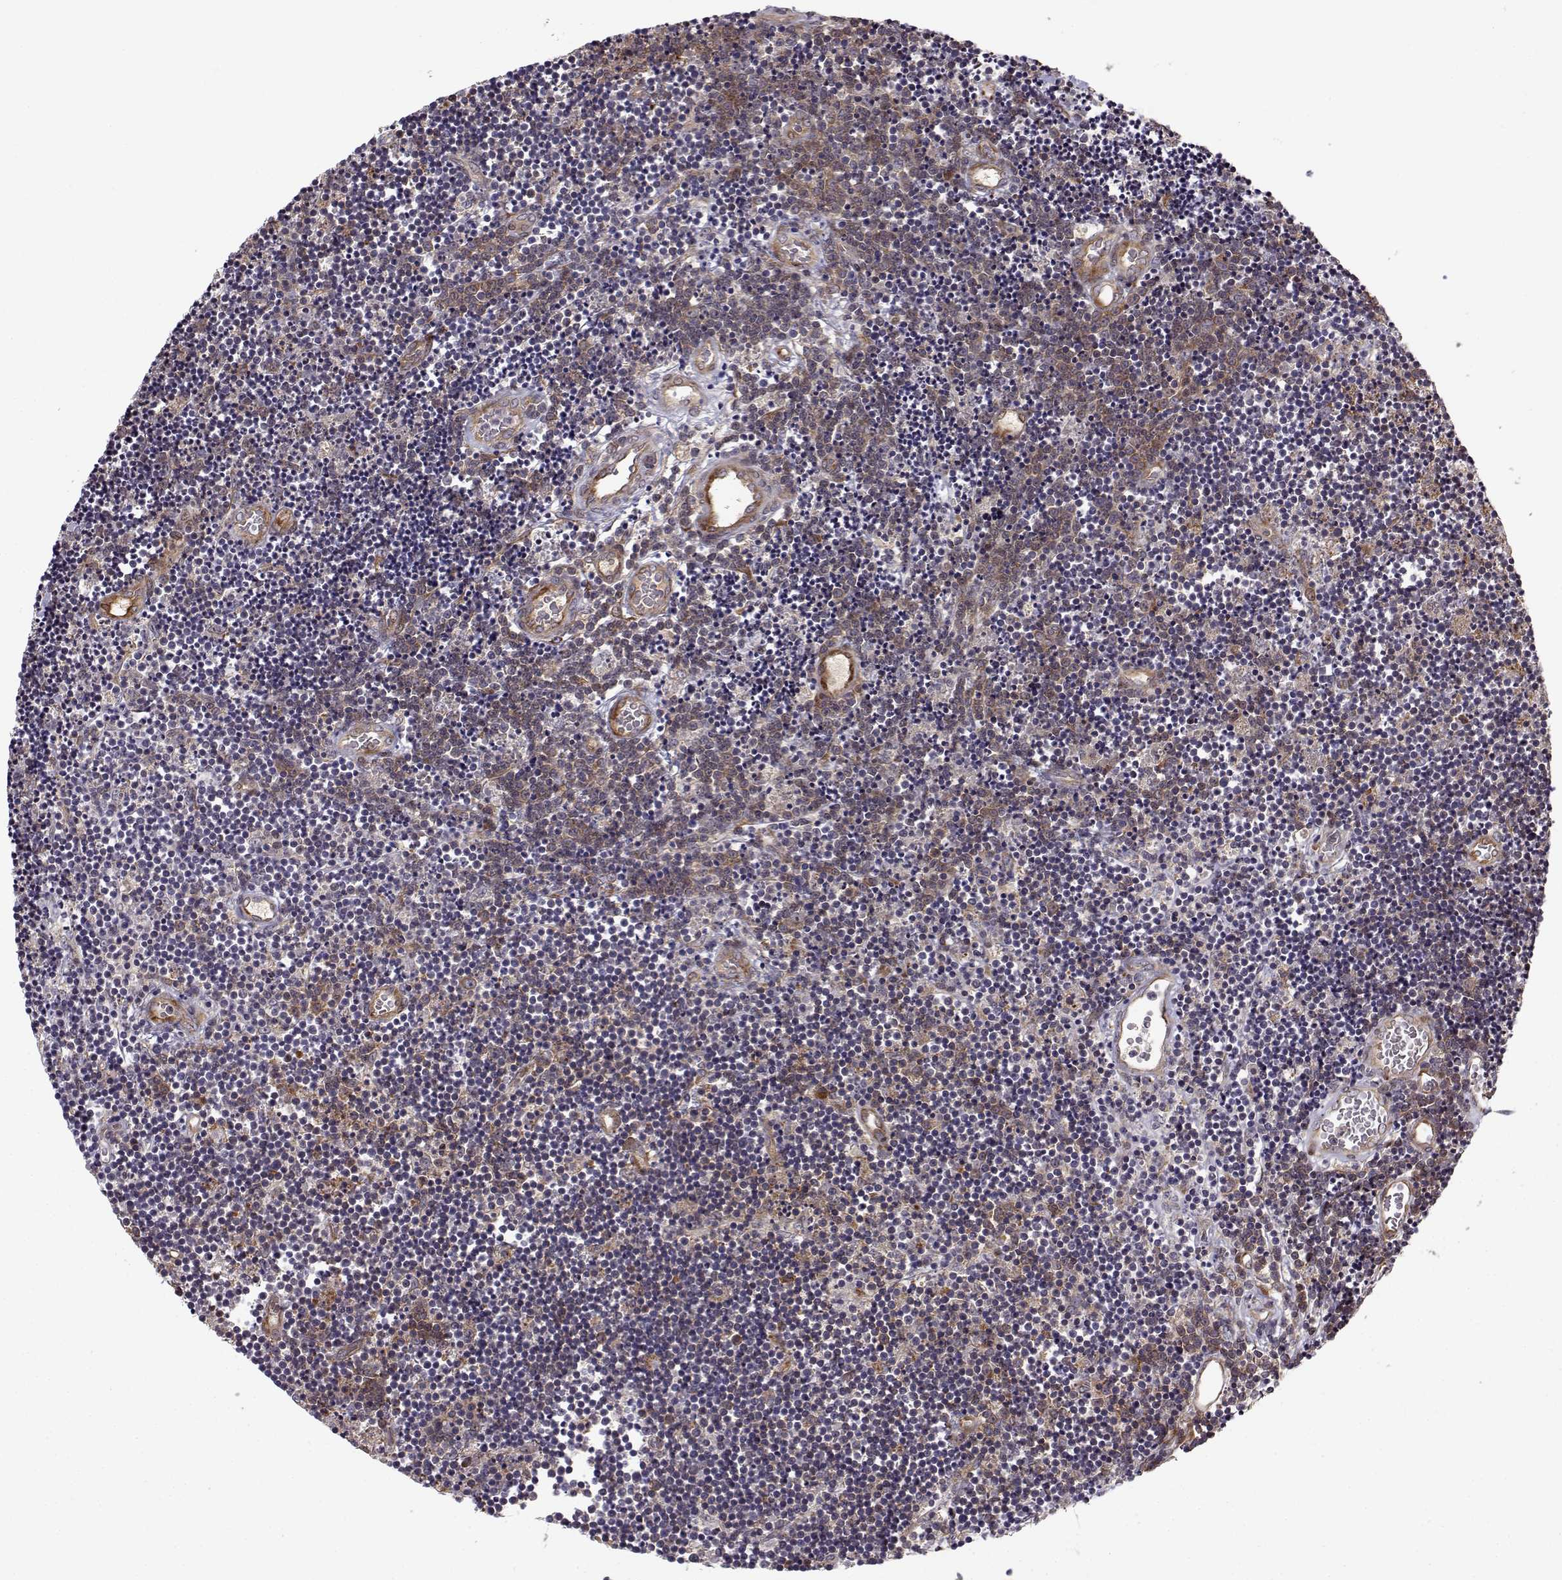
{"staining": {"intensity": "moderate", "quantity": "25%-75%", "location": "cytoplasmic/membranous"}, "tissue": "lymphoma", "cell_type": "Tumor cells", "image_type": "cancer", "snomed": [{"axis": "morphology", "description": "Malignant lymphoma, non-Hodgkin's type, Low grade"}, {"axis": "topography", "description": "Brain"}], "caption": "DAB (3,3'-diaminobenzidine) immunohistochemical staining of human malignant lymphoma, non-Hodgkin's type (low-grade) demonstrates moderate cytoplasmic/membranous protein expression in about 25%-75% of tumor cells. The staining was performed using DAB to visualize the protein expression in brown, while the nuclei were stained in blue with hematoxylin (Magnification: 20x).", "gene": "RPL31", "patient": {"sex": "female", "age": 66}}